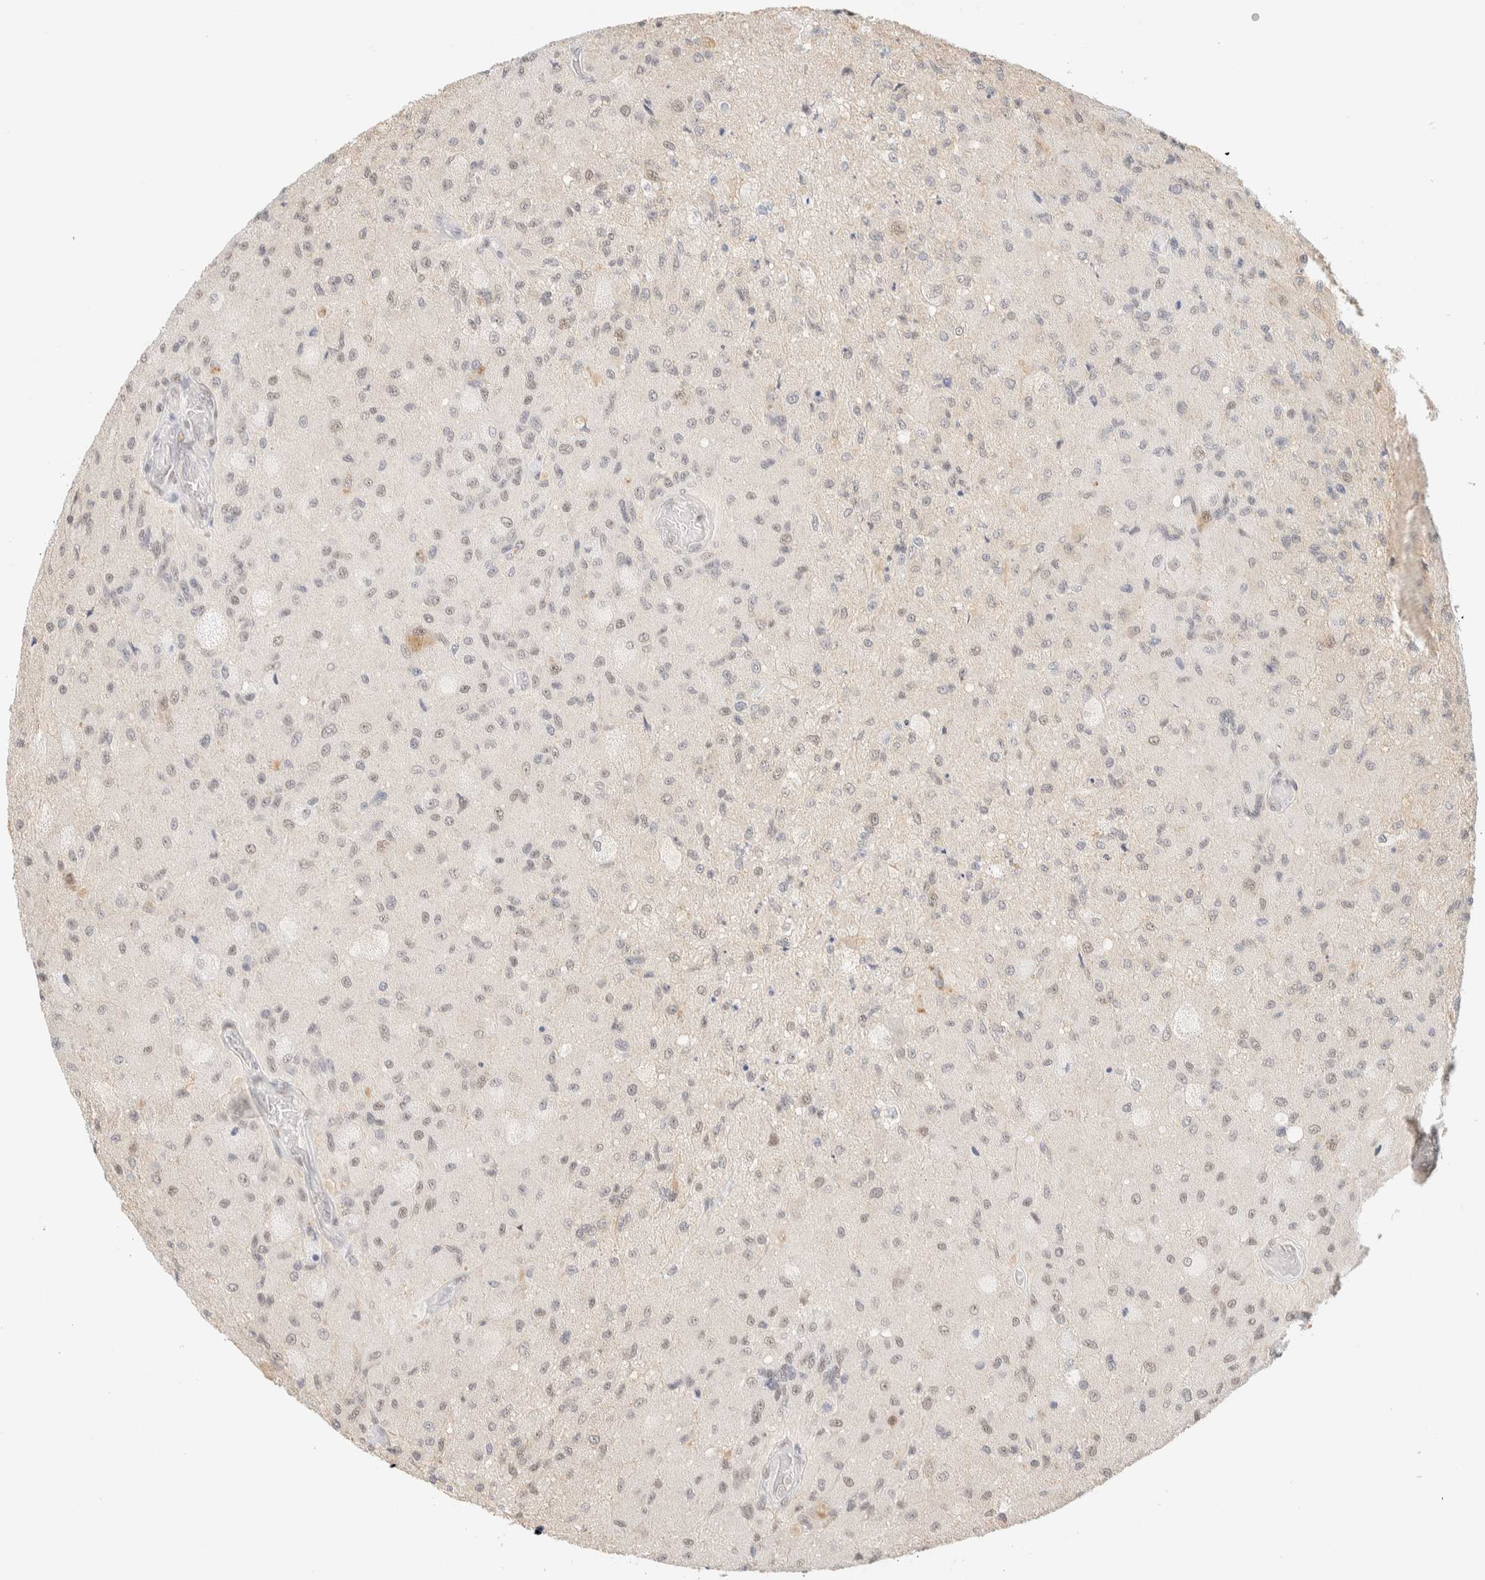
{"staining": {"intensity": "negative", "quantity": "none", "location": "none"}, "tissue": "glioma", "cell_type": "Tumor cells", "image_type": "cancer", "snomed": [{"axis": "morphology", "description": "Normal tissue, NOS"}, {"axis": "morphology", "description": "Glioma, malignant, High grade"}, {"axis": "topography", "description": "Cerebral cortex"}], "caption": "Malignant high-grade glioma was stained to show a protein in brown. There is no significant positivity in tumor cells.", "gene": "PYGO2", "patient": {"sex": "male", "age": 77}}